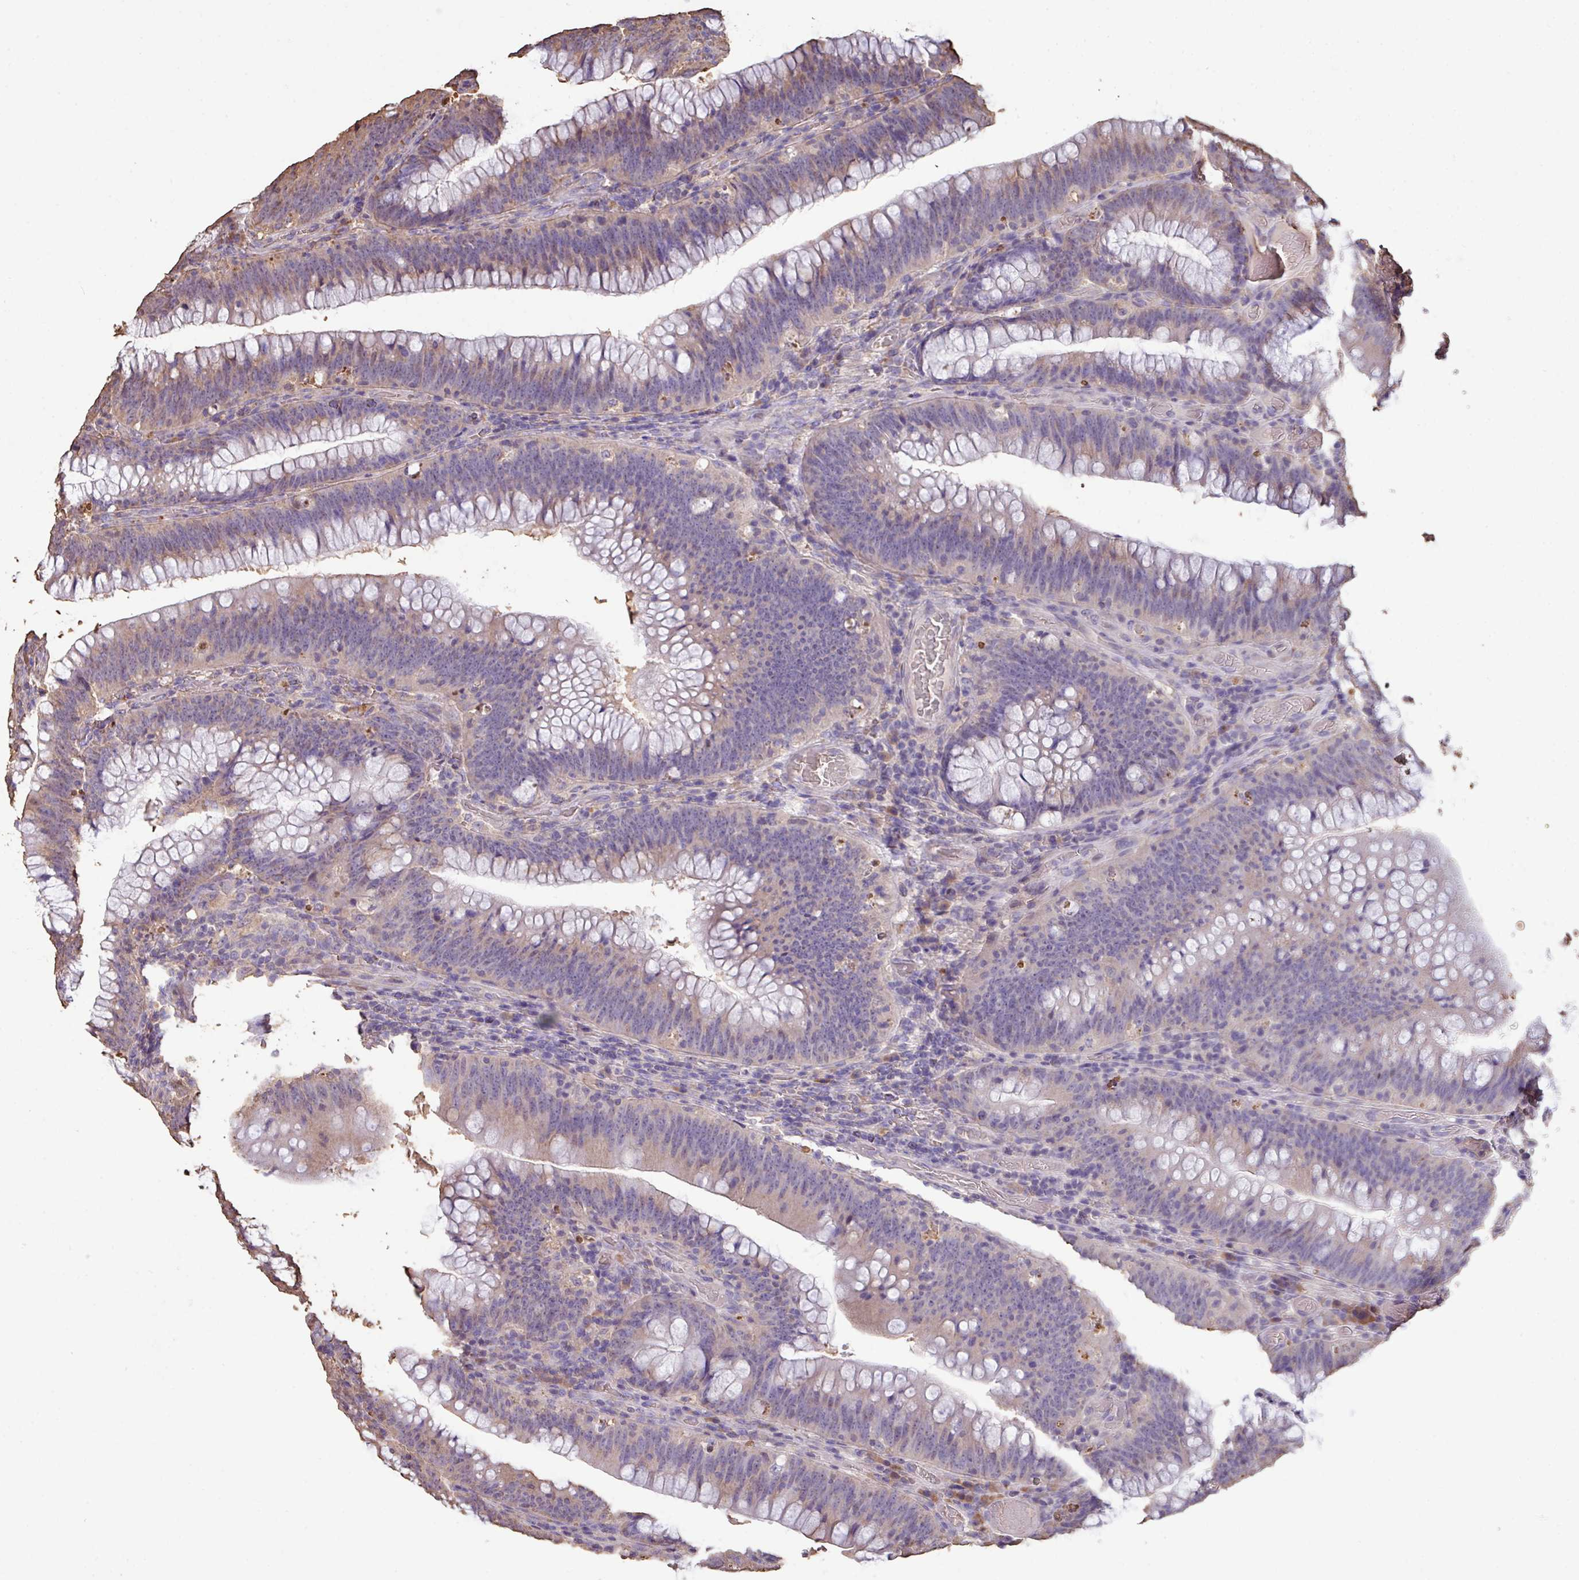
{"staining": {"intensity": "weak", "quantity": "25%-75%", "location": "cytoplasmic/membranous"}, "tissue": "colorectal cancer", "cell_type": "Tumor cells", "image_type": "cancer", "snomed": [{"axis": "morphology", "description": "Normal tissue, NOS"}, {"axis": "topography", "description": "Colon"}], "caption": "The image shows a brown stain indicating the presence of a protein in the cytoplasmic/membranous of tumor cells in colorectal cancer.", "gene": "CAMK2B", "patient": {"sex": "female", "age": 82}}